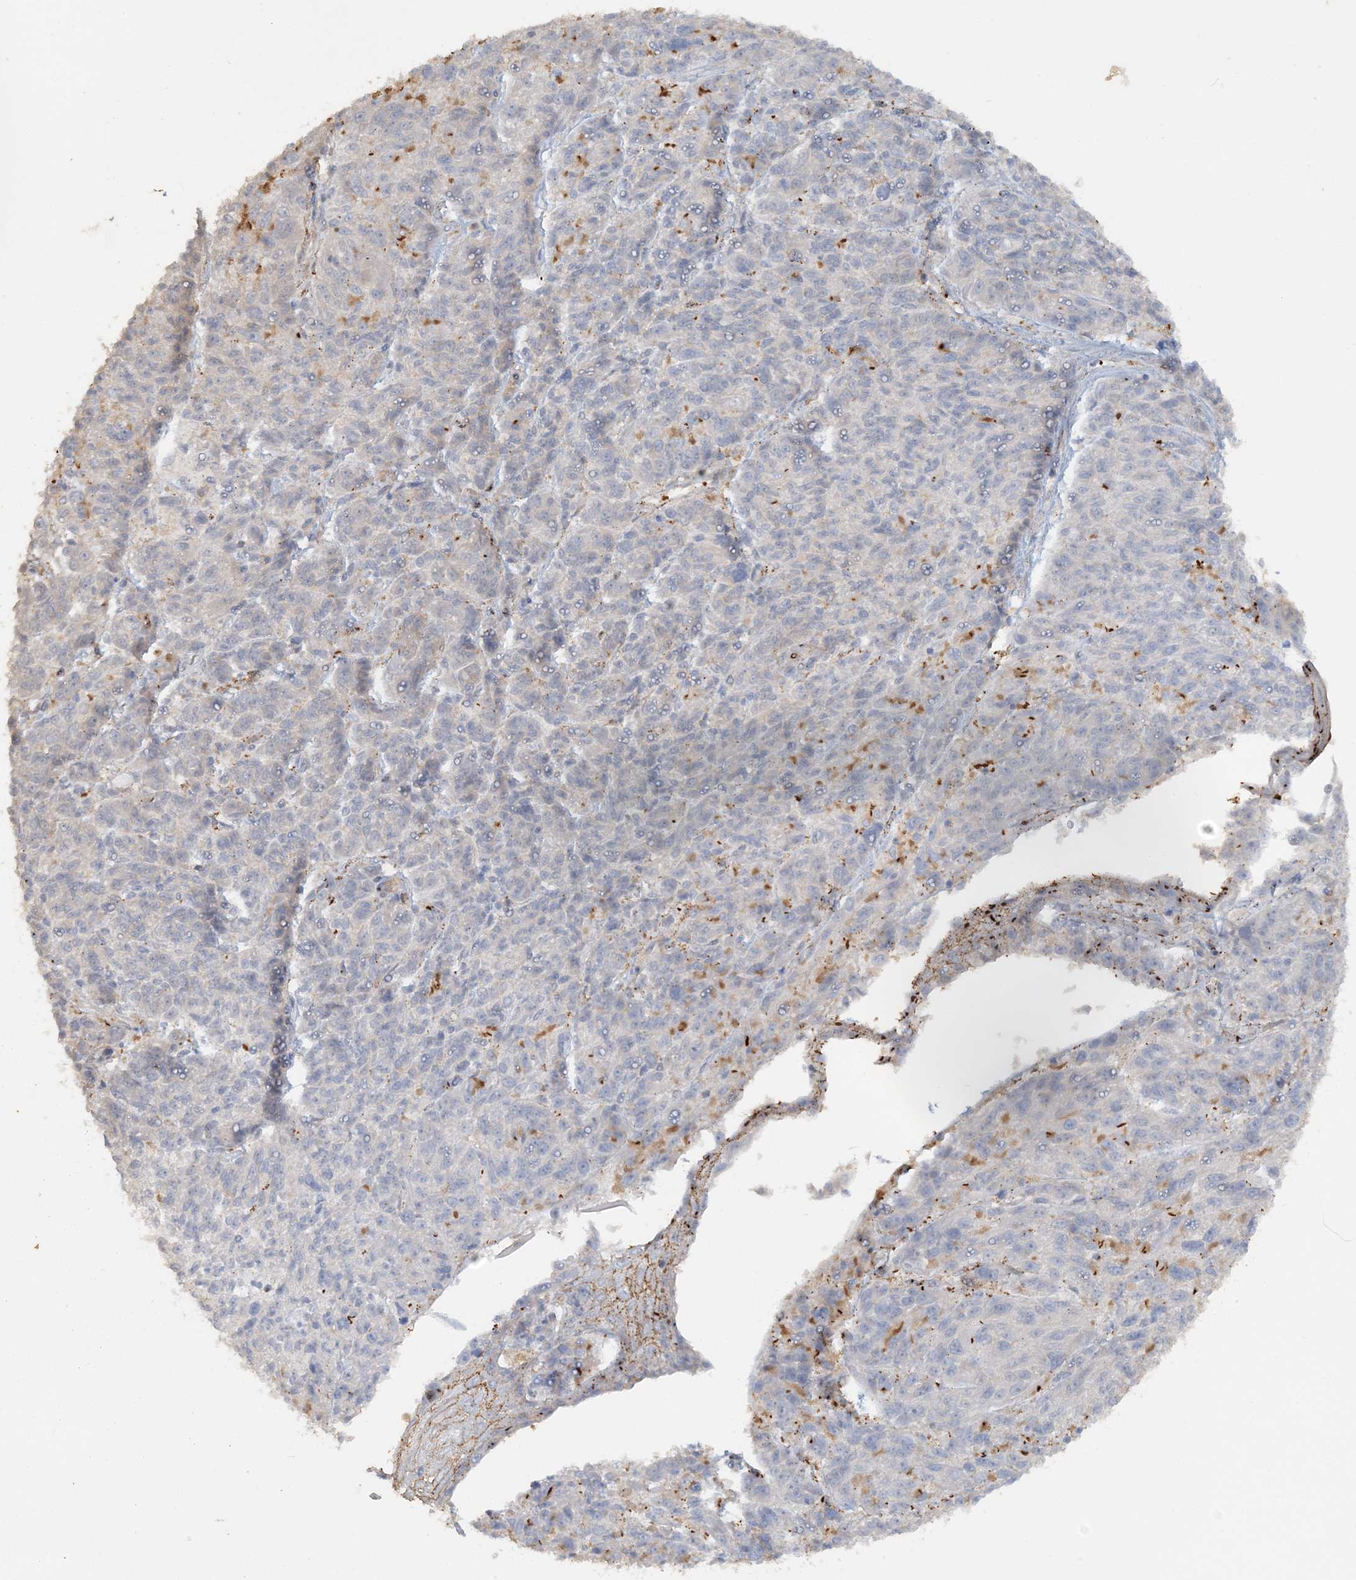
{"staining": {"intensity": "negative", "quantity": "none", "location": "none"}, "tissue": "melanoma", "cell_type": "Tumor cells", "image_type": "cancer", "snomed": [{"axis": "morphology", "description": "Malignant melanoma, NOS"}, {"axis": "topography", "description": "Skin"}], "caption": "A high-resolution photomicrograph shows immunohistochemistry staining of malignant melanoma, which exhibits no significant positivity in tumor cells. (Brightfield microscopy of DAB immunohistochemistry (IHC) at high magnification).", "gene": "DSTN", "patient": {"sex": "male", "age": 53}}